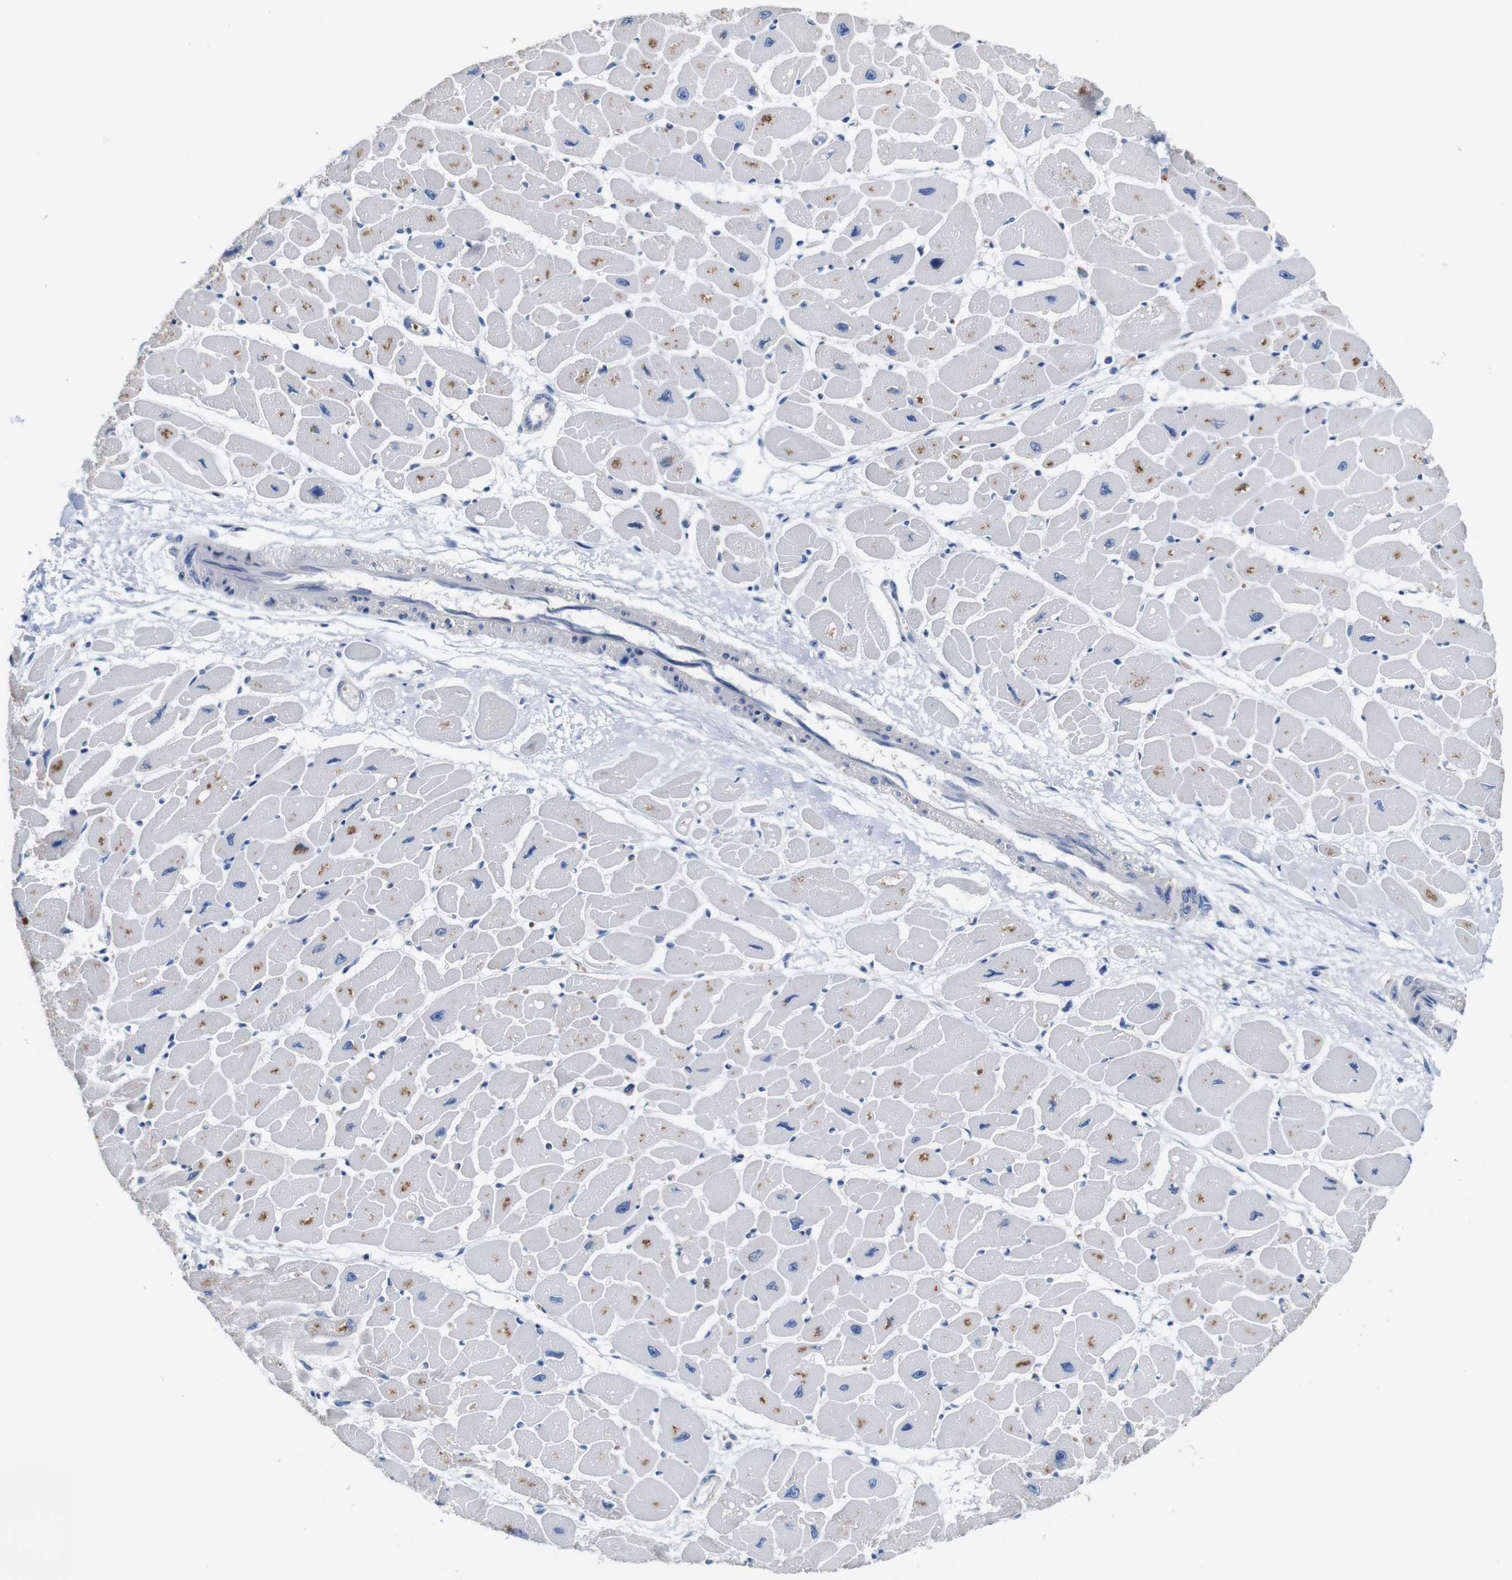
{"staining": {"intensity": "moderate", "quantity": "<25%", "location": "cytoplasmic/membranous"}, "tissue": "heart muscle", "cell_type": "Cardiomyocytes", "image_type": "normal", "snomed": [{"axis": "morphology", "description": "Normal tissue, NOS"}, {"axis": "topography", "description": "Heart"}], "caption": "This photomicrograph reveals immunohistochemistry (IHC) staining of normal heart muscle, with low moderate cytoplasmic/membranous positivity in about <25% of cardiomyocytes.", "gene": "IGSF8", "patient": {"sex": "female", "age": 54}}